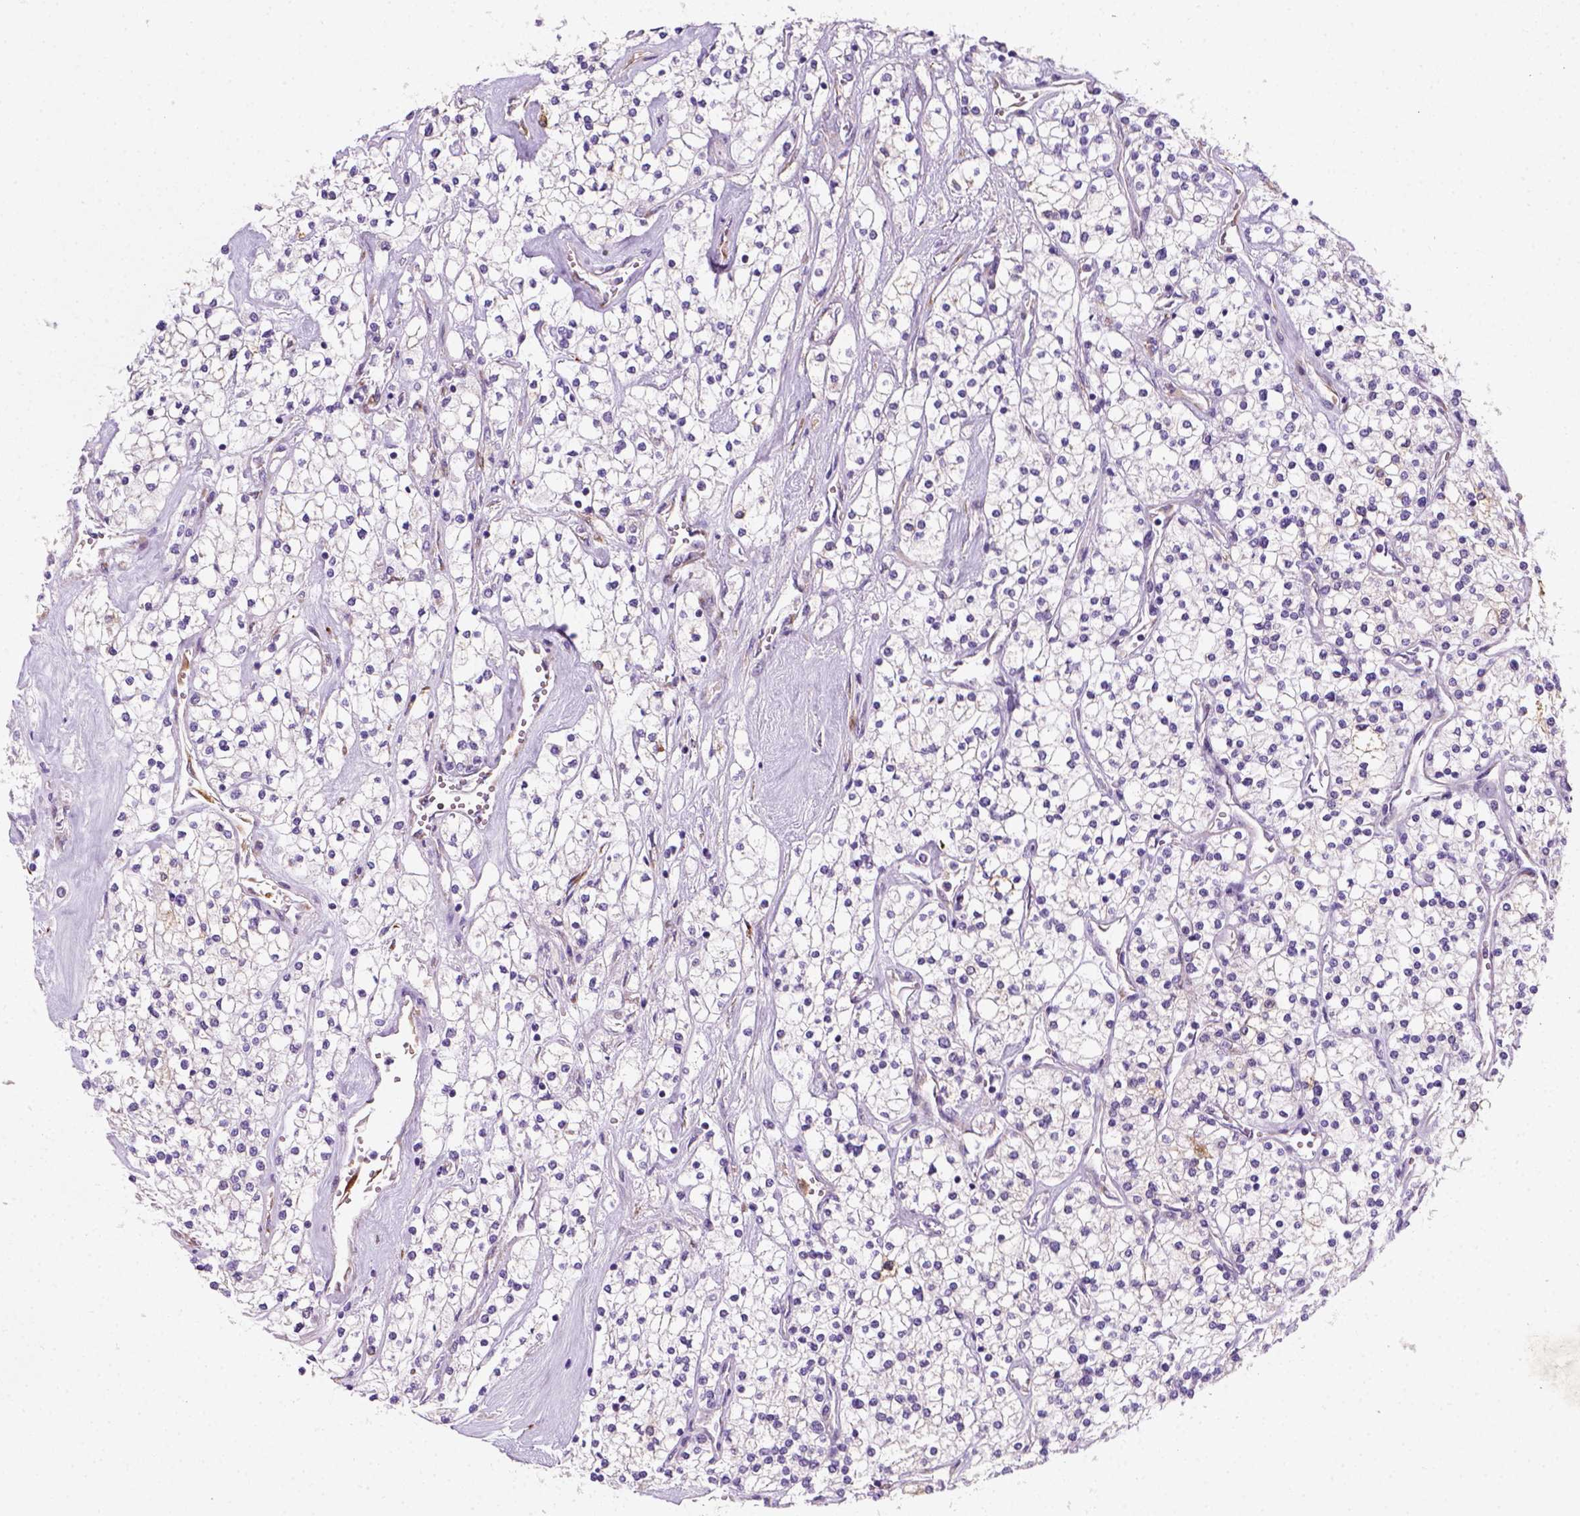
{"staining": {"intensity": "weak", "quantity": "<25%", "location": "cytoplasmic/membranous"}, "tissue": "renal cancer", "cell_type": "Tumor cells", "image_type": "cancer", "snomed": [{"axis": "morphology", "description": "Adenocarcinoma, NOS"}, {"axis": "topography", "description": "Kidney"}], "caption": "This histopathology image is of renal cancer (adenocarcinoma) stained with immunohistochemistry (IHC) to label a protein in brown with the nuclei are counter-stained blue. There is no staining in tumor cells.", "gene": "CES2", "patient": {"sex": "male", "age": 80}}